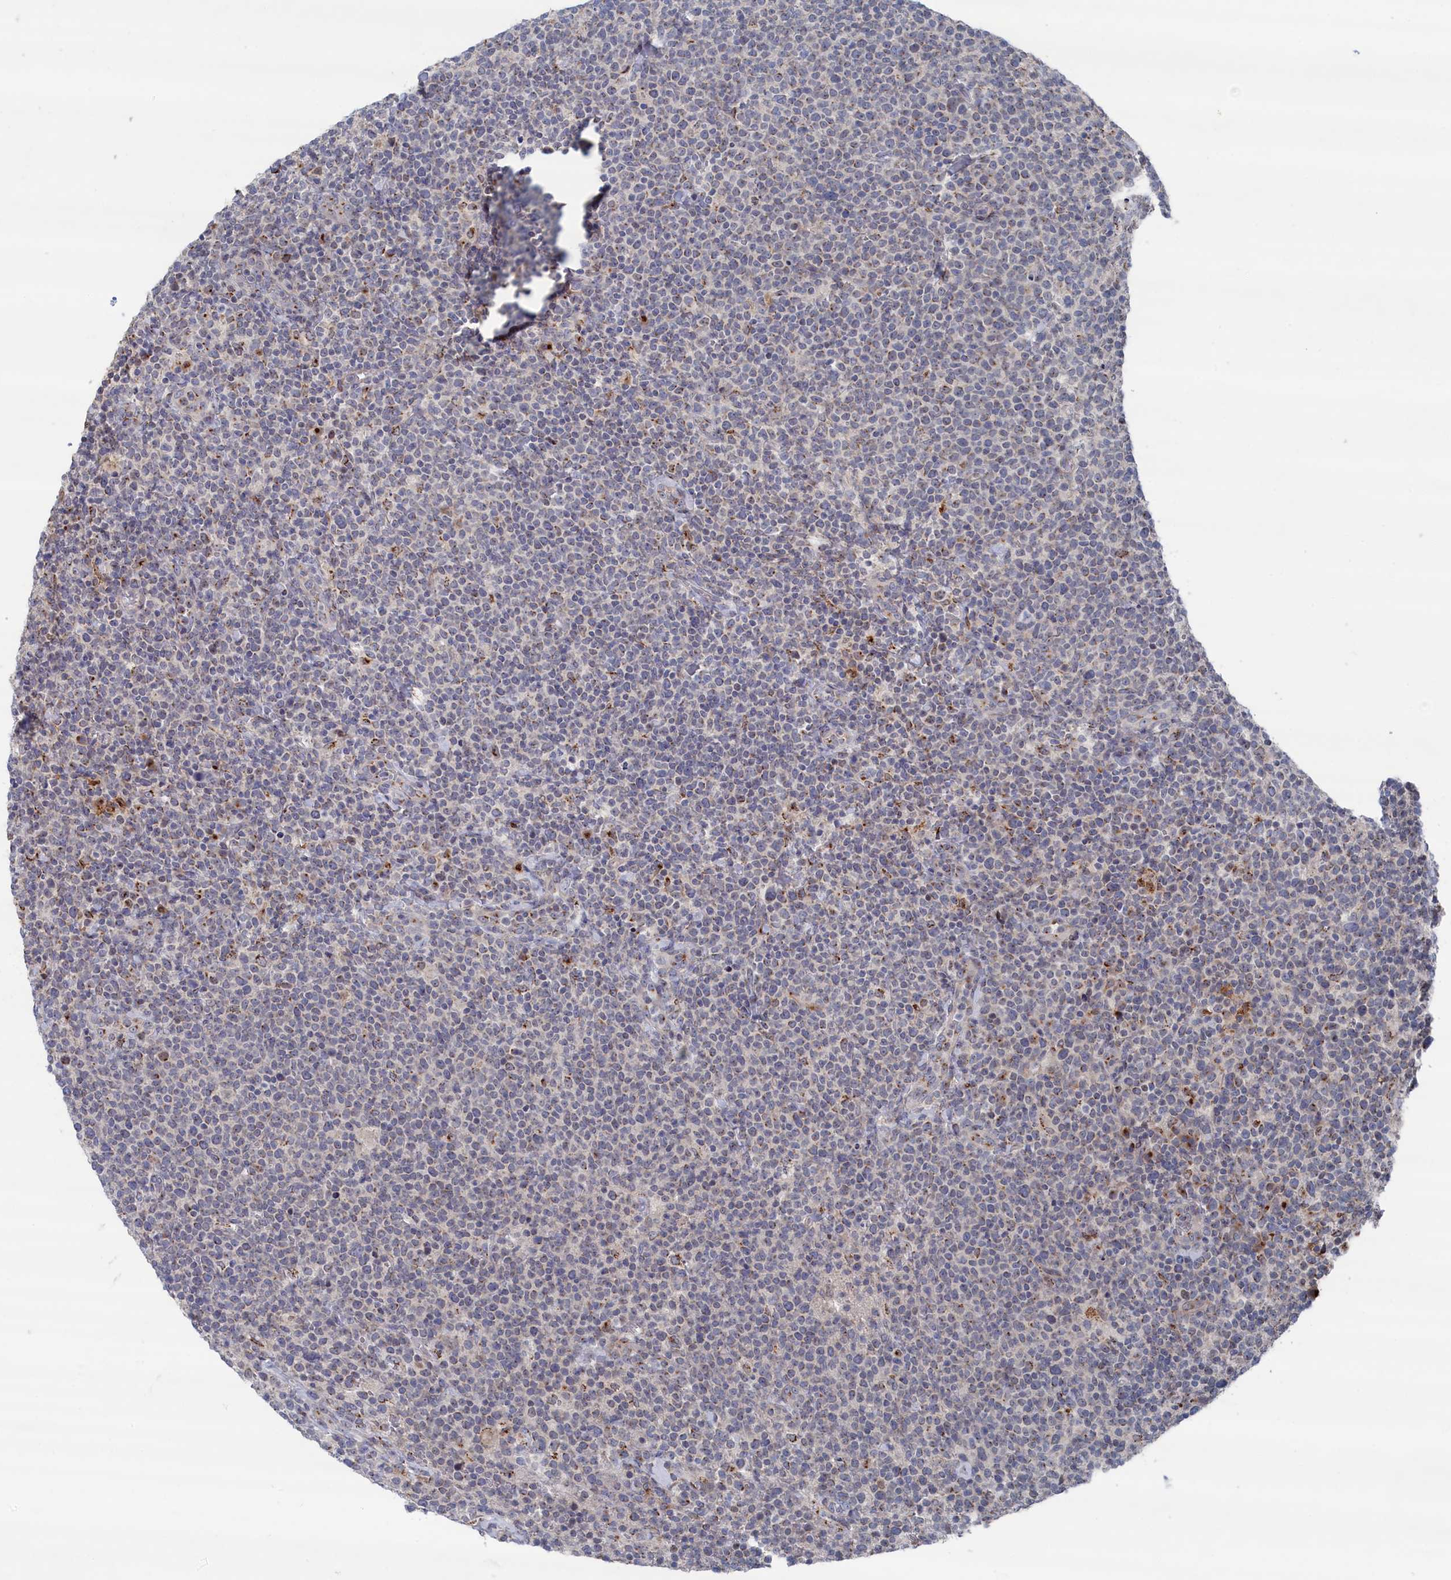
{"staining": {"intensity": "negative", "quantity": "none", "location": "none"}, "tissue": "lymphoma", "cell_type": "Tumor cells", "image_type": "cancer", "snomed": [{"axis": "morphology", "description": "Malignant lymphoma, non-Hodgkin's type, High grade"}, {"axis": "topography", "description": "Lymph node"}], "caption": "High magnification brightfield microscopy of lymphoma stained with DAB (3,3'-diaminobenzidine) (brown) and counterstained with hematoxylin (blue): tumor cells show no significant staining. (DAB immunohistochemistry, high magnification).", "gene": "IRX1", "patient": {"sex": "male", "age": 61}}